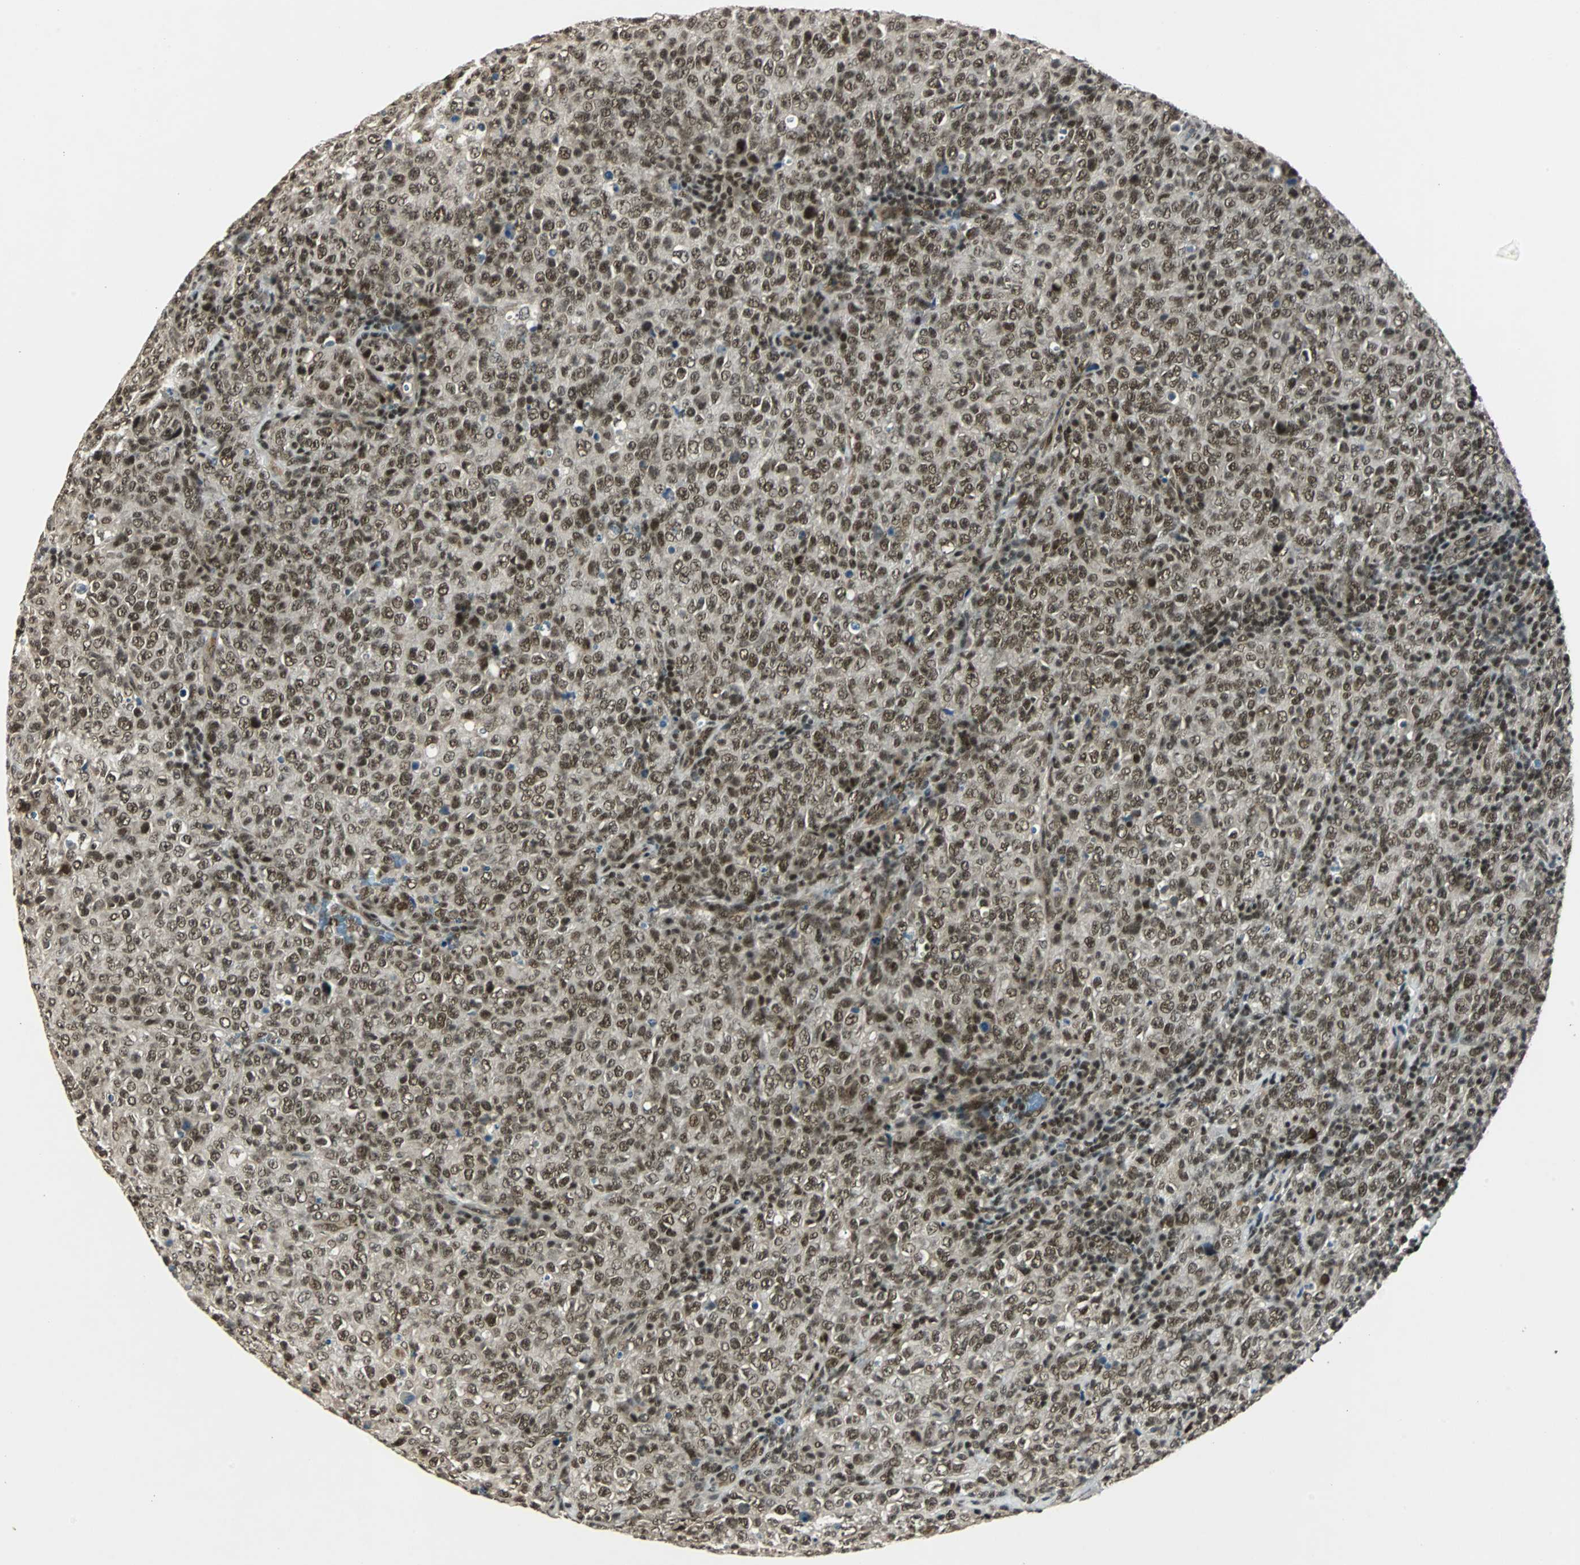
{"staining": {"intensity": "strong", "quantity": ">75%", "location": "nuclear"}, "tissue": "lymphoma", "cell_type": "Tumor cells", "image_type": "cancer", "snomed": [{"axis": "morphology", "description": "Malignant lymphoma, non-Hodgkin's type, High grade"}, {"axis": "topography", "description": "Tonsil"}], "caption": "Immunohistochemical staining of human lymphoma exhibits high levels of strong nuclear positivity in approximately >75% of tumor cells.", "gene": "TAF5", "patient": {"sex": "female", "age": 36}}